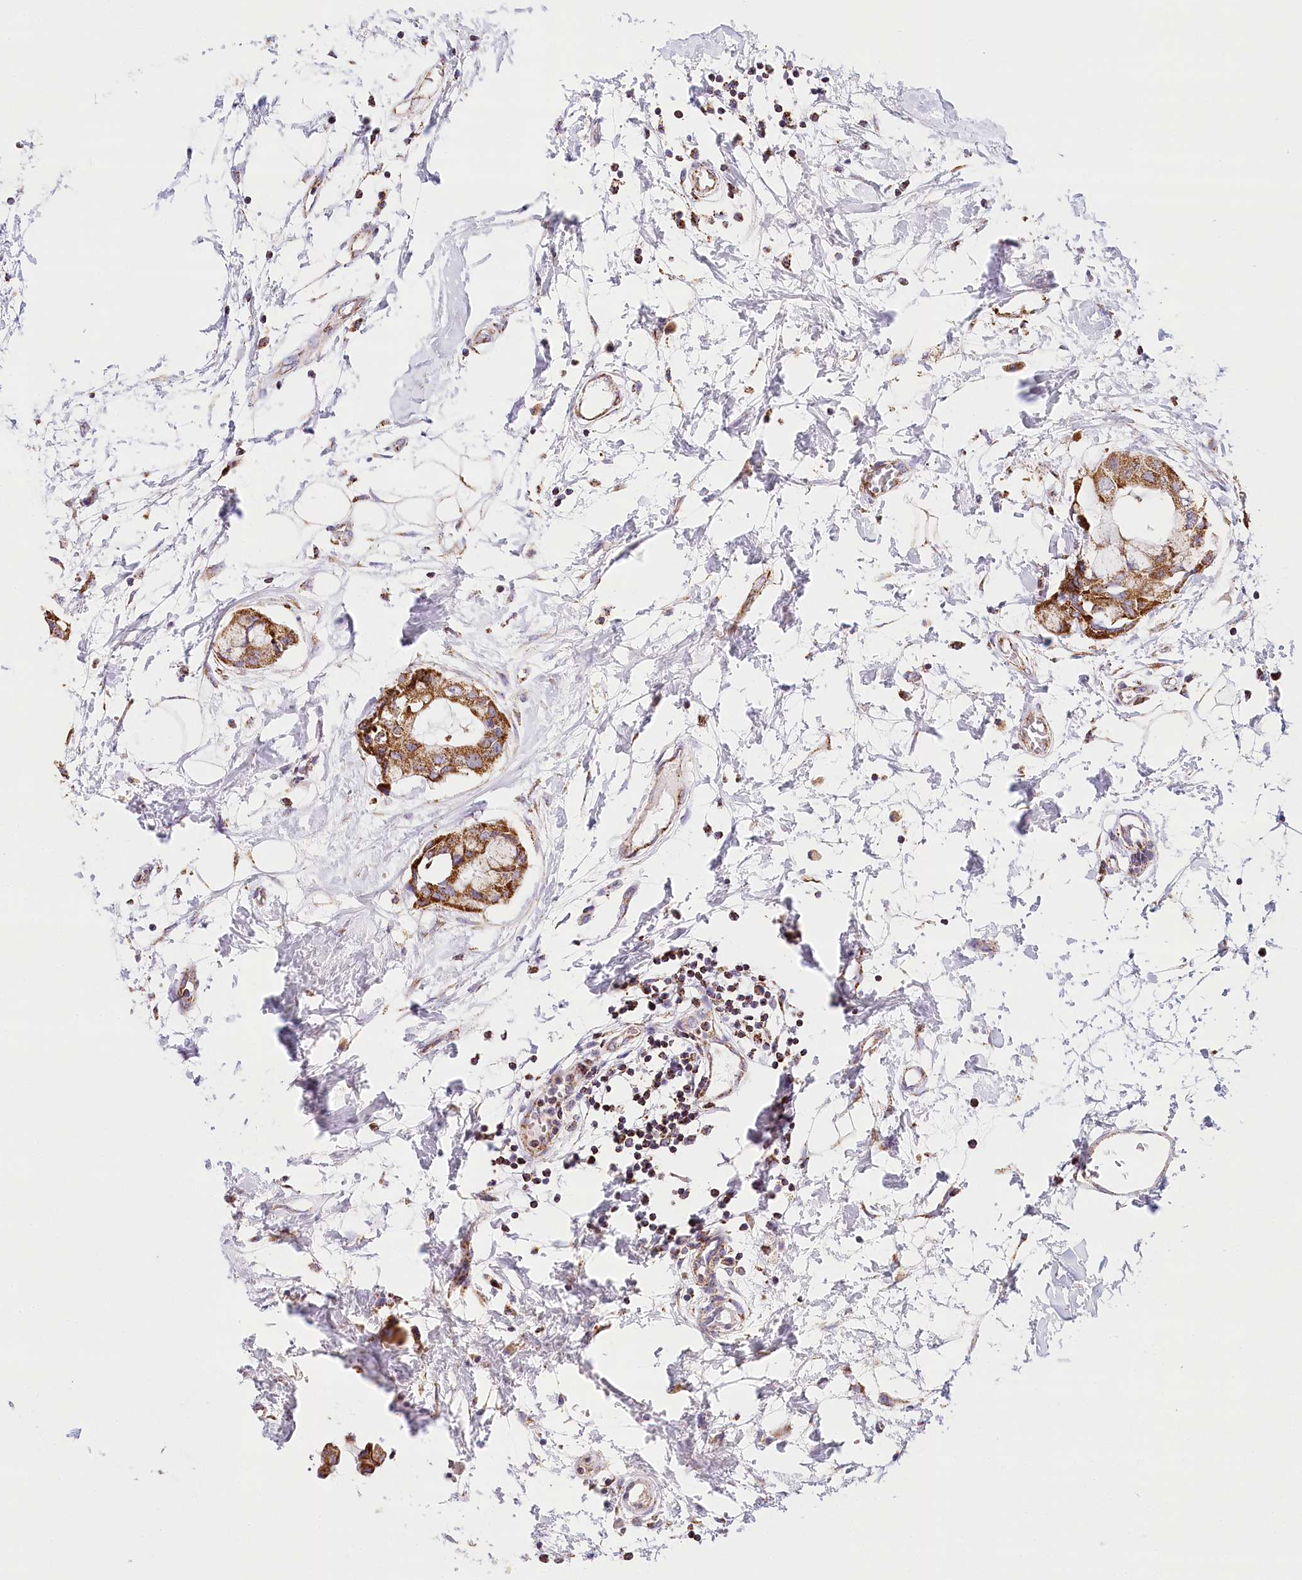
{"staining": {"intensity": "strong", "quantity": ">75%", "location": "cytoplasmic/membranous"}, "tissue": "breast cancer", "cell_type": "Tumor cells", "image_type": "cancer", "snomed": [{"axis": "morphology", "description": "Duct carcinoma"}, {"axis": "topography", "description": "Breast"}], "caption": "Intraductal carcinoma (breast) tissue shows strong cytoplasmic/membranous staining in approximately >75% of tumor cells, visualized by immunohistochemistry.", "gene": "LSS", "patient": {"sex": "female", "age": 40}}